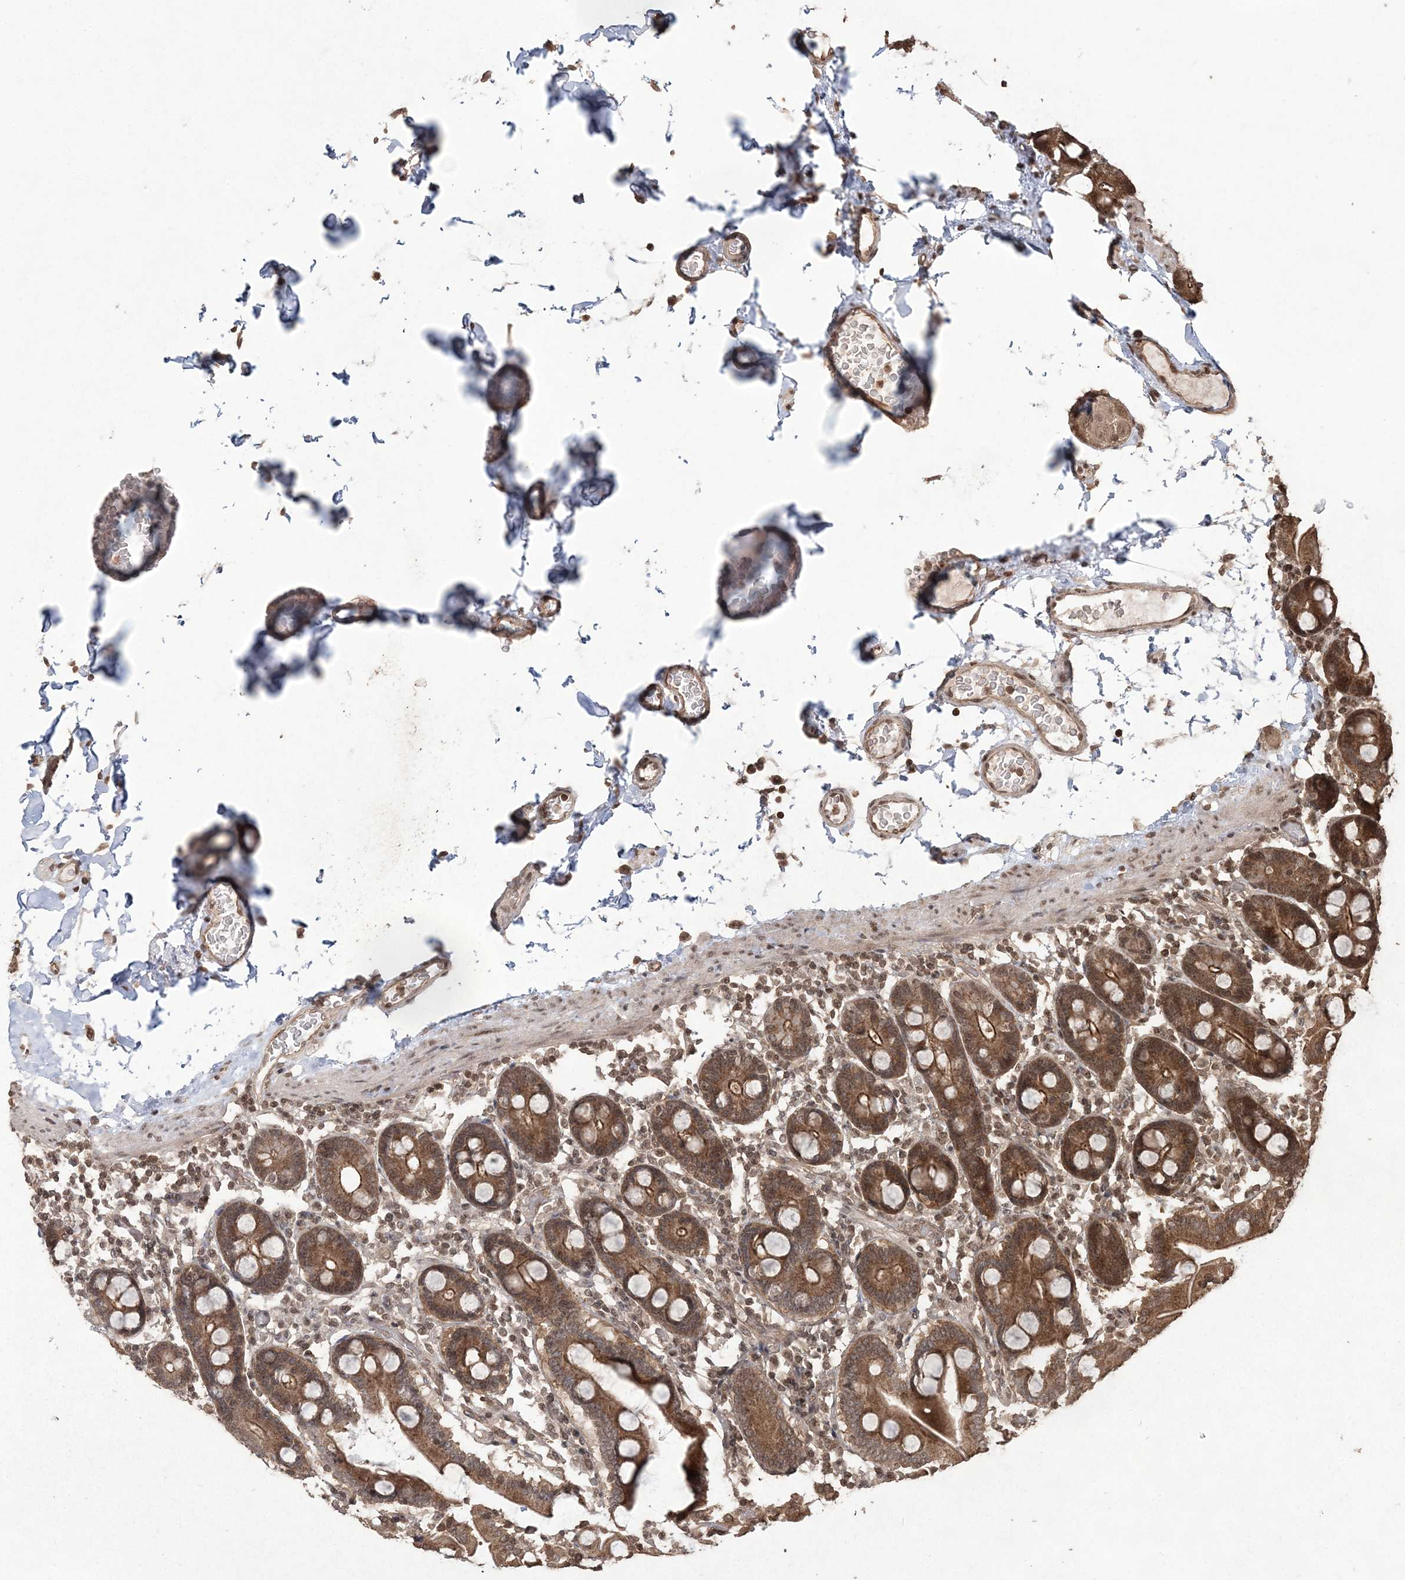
{"staining": {"intensity": "strong", "quantity": ">75%", "location": "cytoplasmic/membranous"}, "tissue": "duodenum", "cell_type": "Glandular cells", "image_type": "normal", "snomed": [{"axis": "morphology", "description": "Normal tissue, NOS"}, {"axis": "topography", "description": "Duodenum"}], "caption": "Approximately >75% of glandular cells in benign duodenum show strong cytoplasmic/membranous protein expression as visualized by brown immunohistochemical staining.", "gene": "EHHADH", "patient": {"sex": "male", "age": 55}}